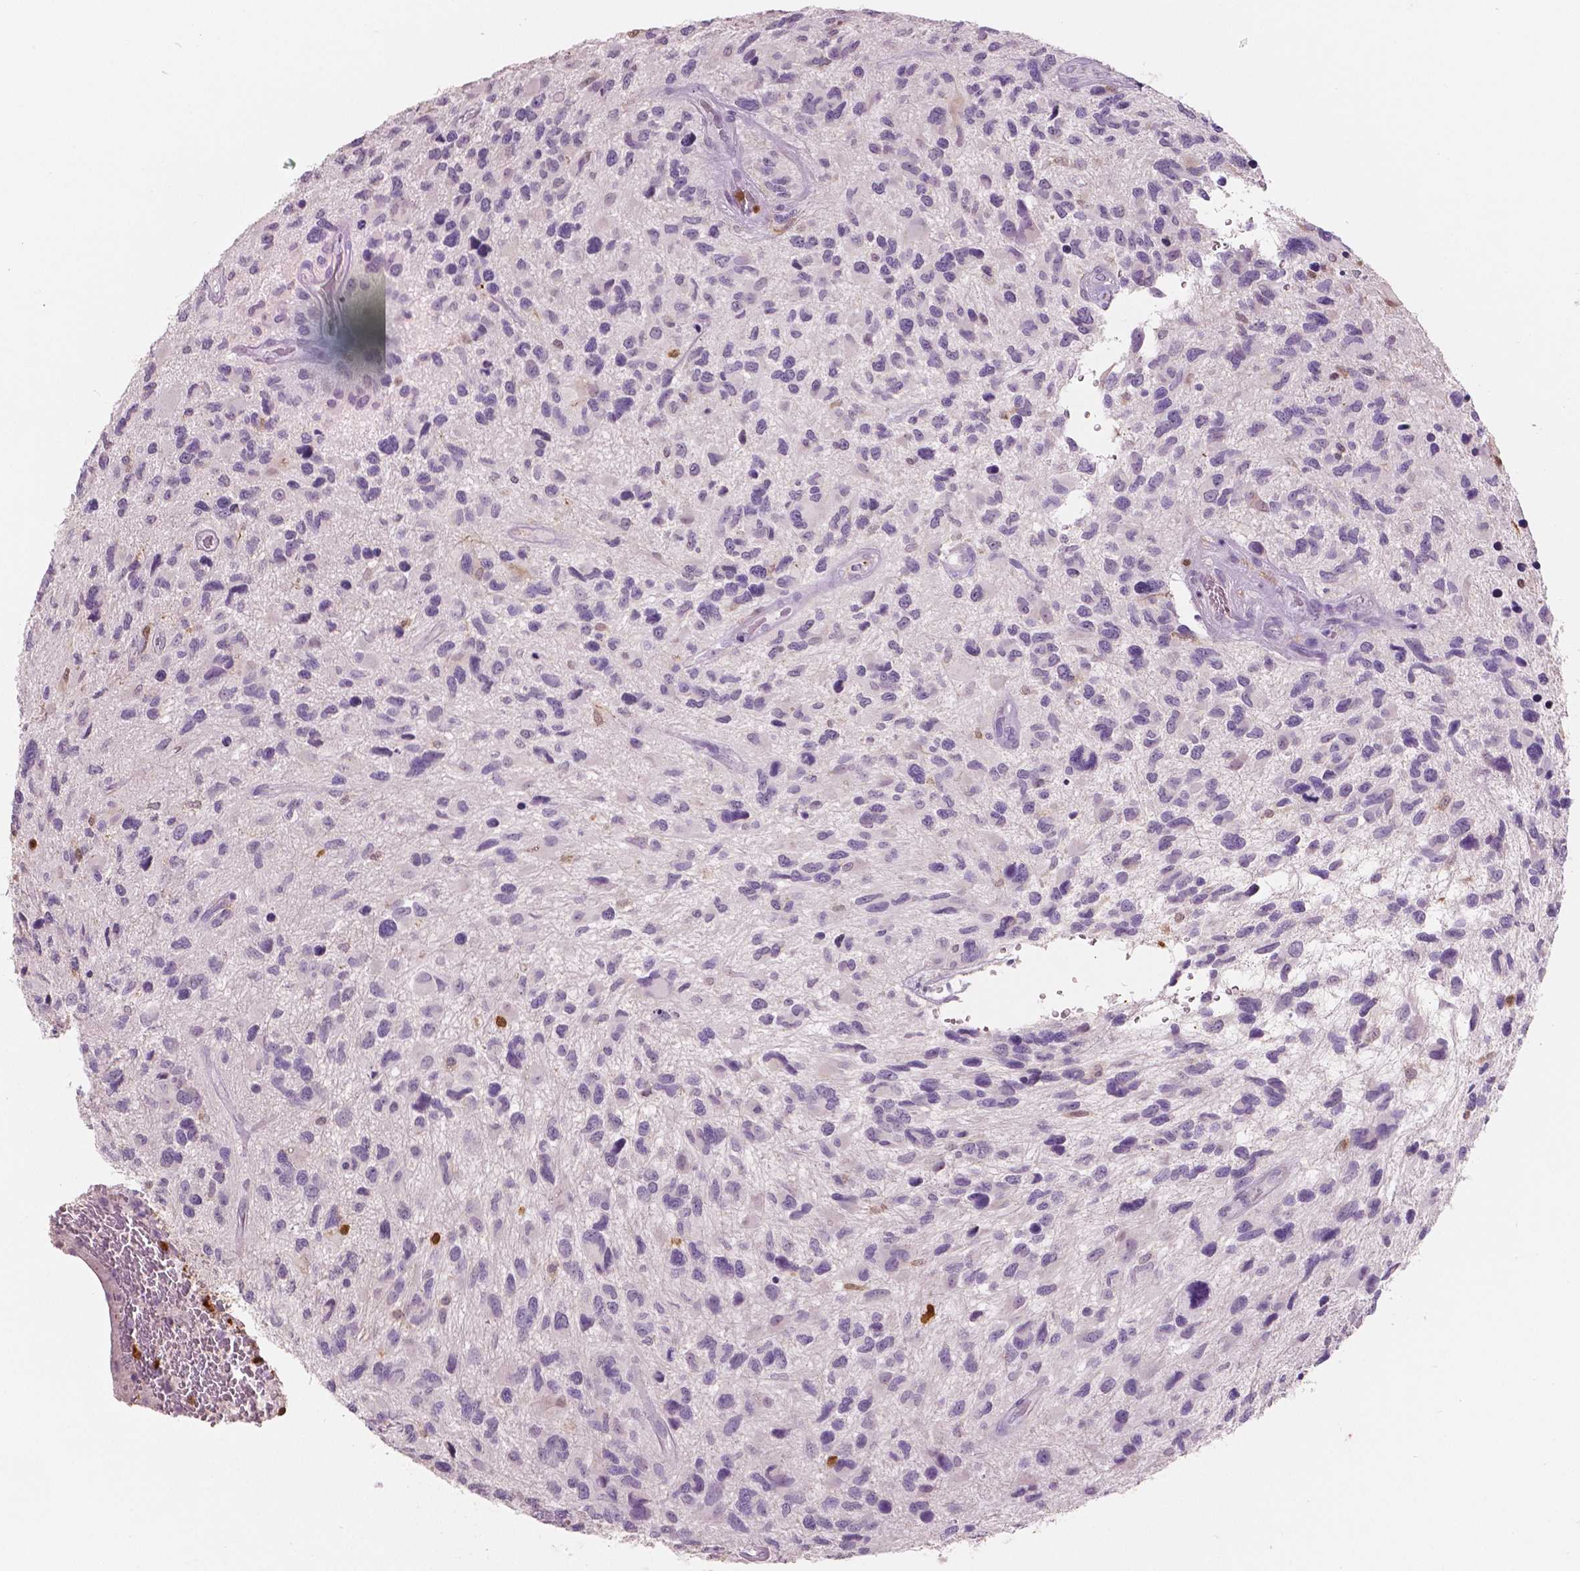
{"staining": {"intensity": "negative", "quantity": "none", "location": "none"}, "tissue": "glioma", "cell_type": "Tumor cells", "image_type": "cancer", "snomed": [{"axis": "morphology", "description": "Glioma, malignant, NOS"}, {"axis": "morphology", "description": "Glioma, malignant, High grade"}, {"axis": "topography", "description": "Brain"}], "caption": "Tumor cells are negative for protein expression in human glioma.", "gene": "S100A4", "patient": {"sex": "female", "age": 71}}